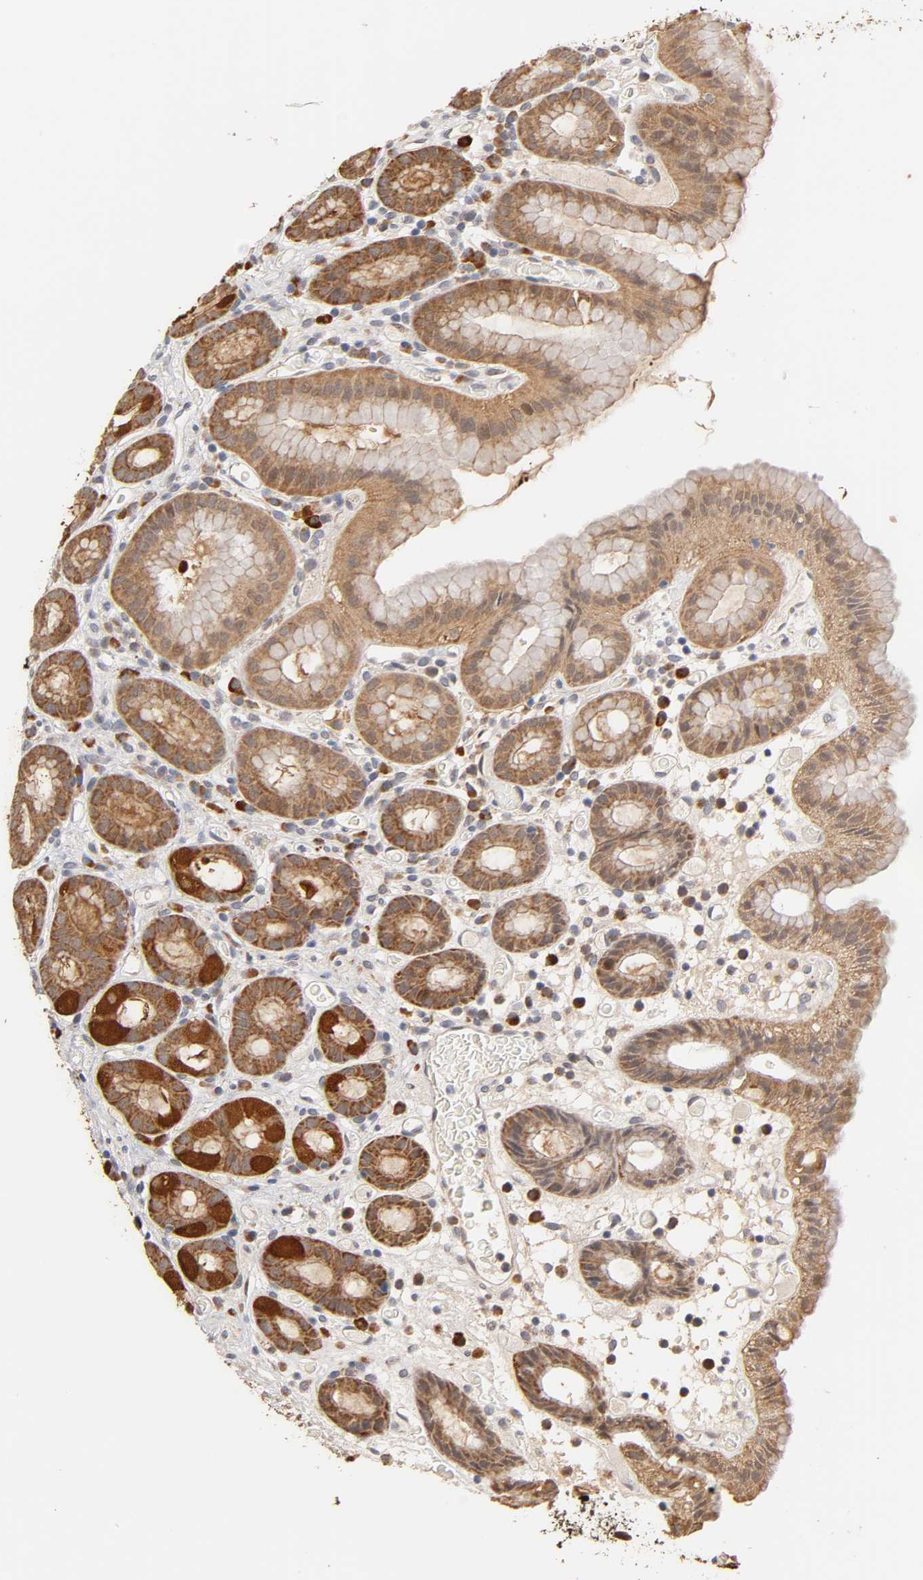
{"staining": {"intensity": "strong", "quantity": ">75%", "location": "cytoplasmic/membranous,nuclear"}, "tissue": "stomach", "cell_type": "Glandular cells", "image_type": "normal", "snomed": [{"axis": "morphology", "description": "Normal tissue, NOS"}, {"axis": "topography", "description": "Stomach, upper"}], "caption": "Stomach stained for a protein shows strong cytoplasmic/membranous,nuclear positivity in glandular cells.", "gene": "GSTZ1", "patient": {"sex": "male", "age": 68}}